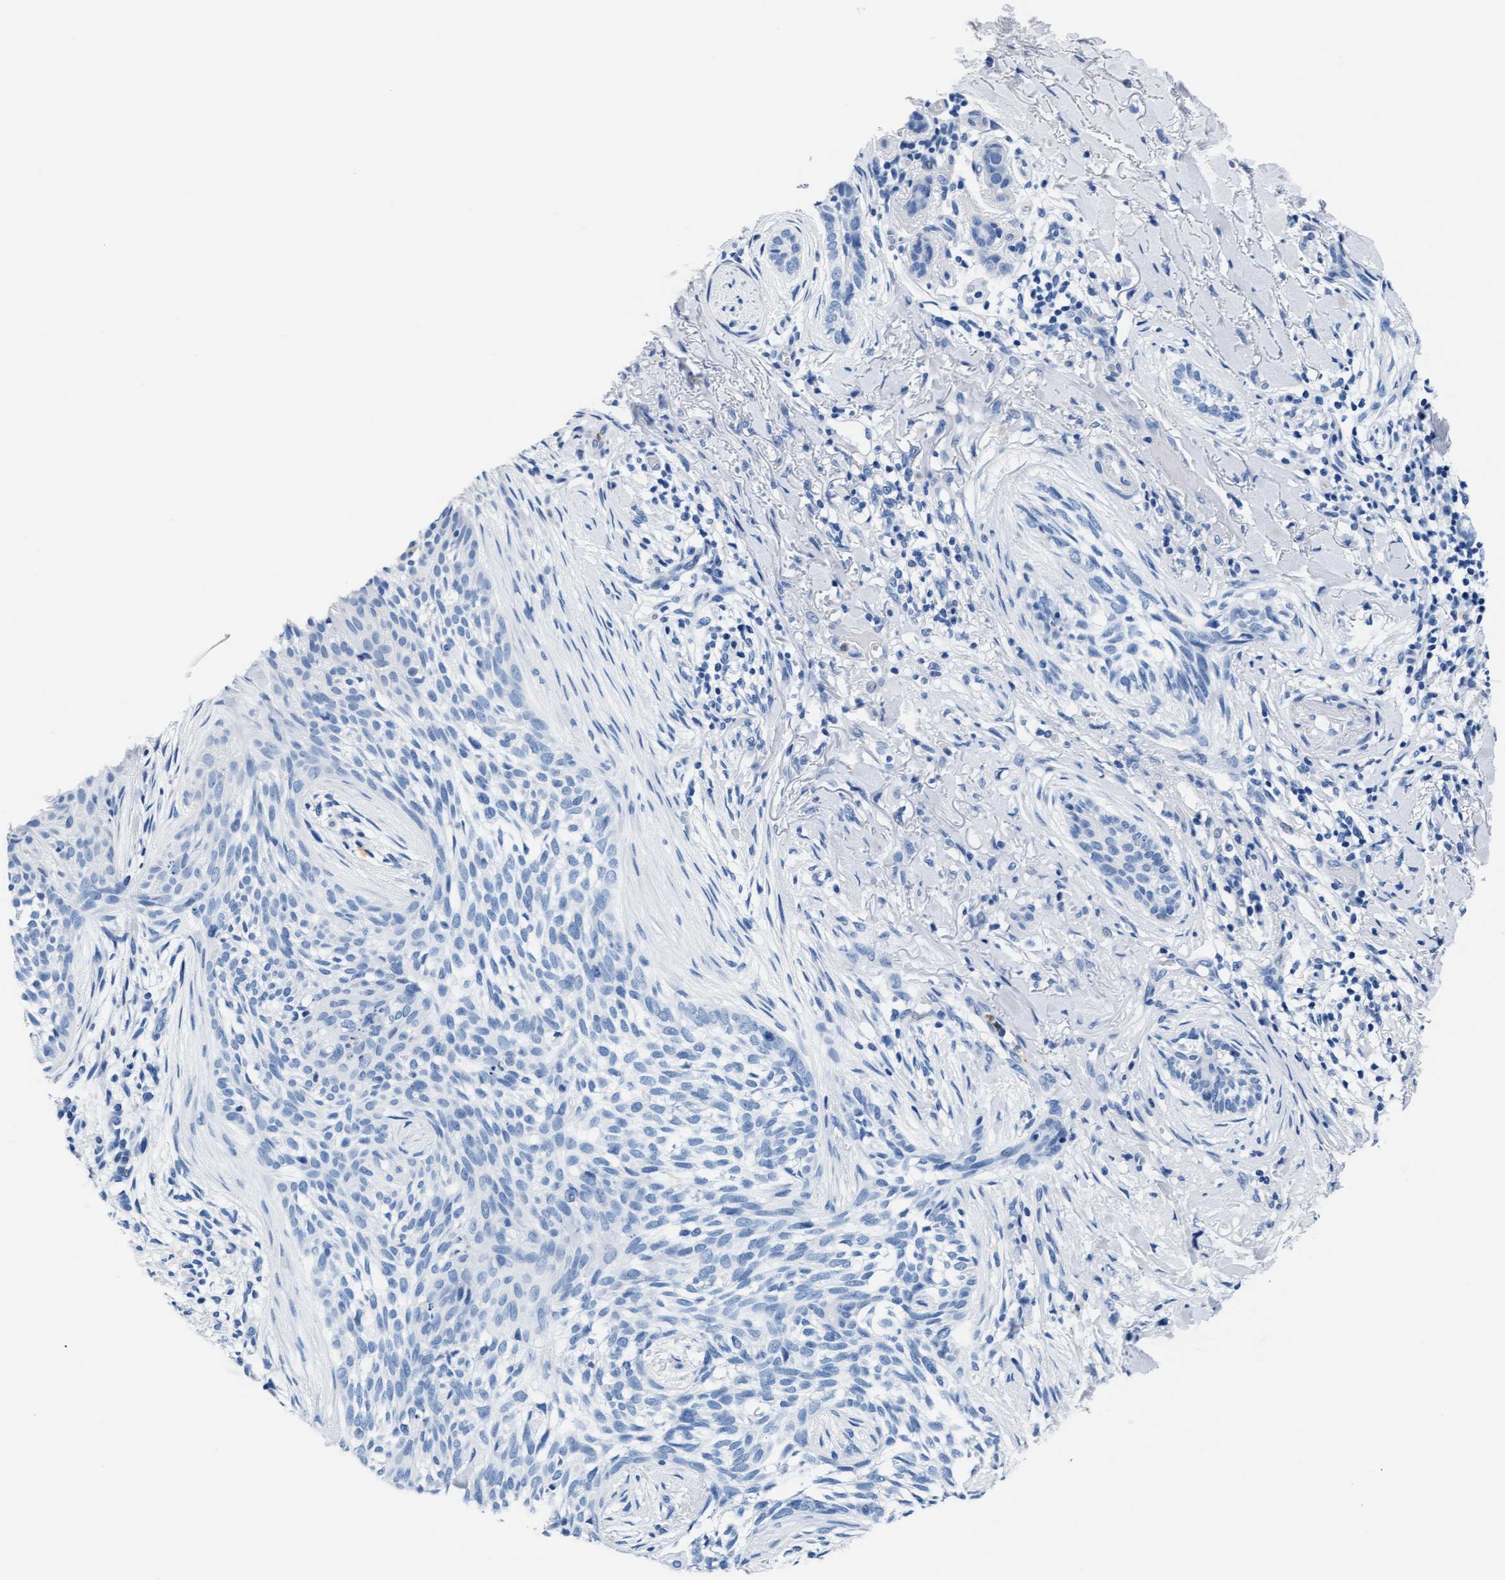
{"staining": {"intensity": "negative", "quantity": "none", "location": "none"}, "tissue": "skin cancer", "cell_type": "Tumor cells", "image_type": "cancer", "snomed": [{"axis": "morphology", "description": "Basal cell carcinoma"}, {"axis": "topography", "description": "Skin"}], "caption": "Human basal cell carcinoma (skin) stained for a protein using immunohistochemistry (IHC) exhibits no positivity in tumor cells.", "gene": "MMP8", "patient": {"sex": "female", "age": 88}}